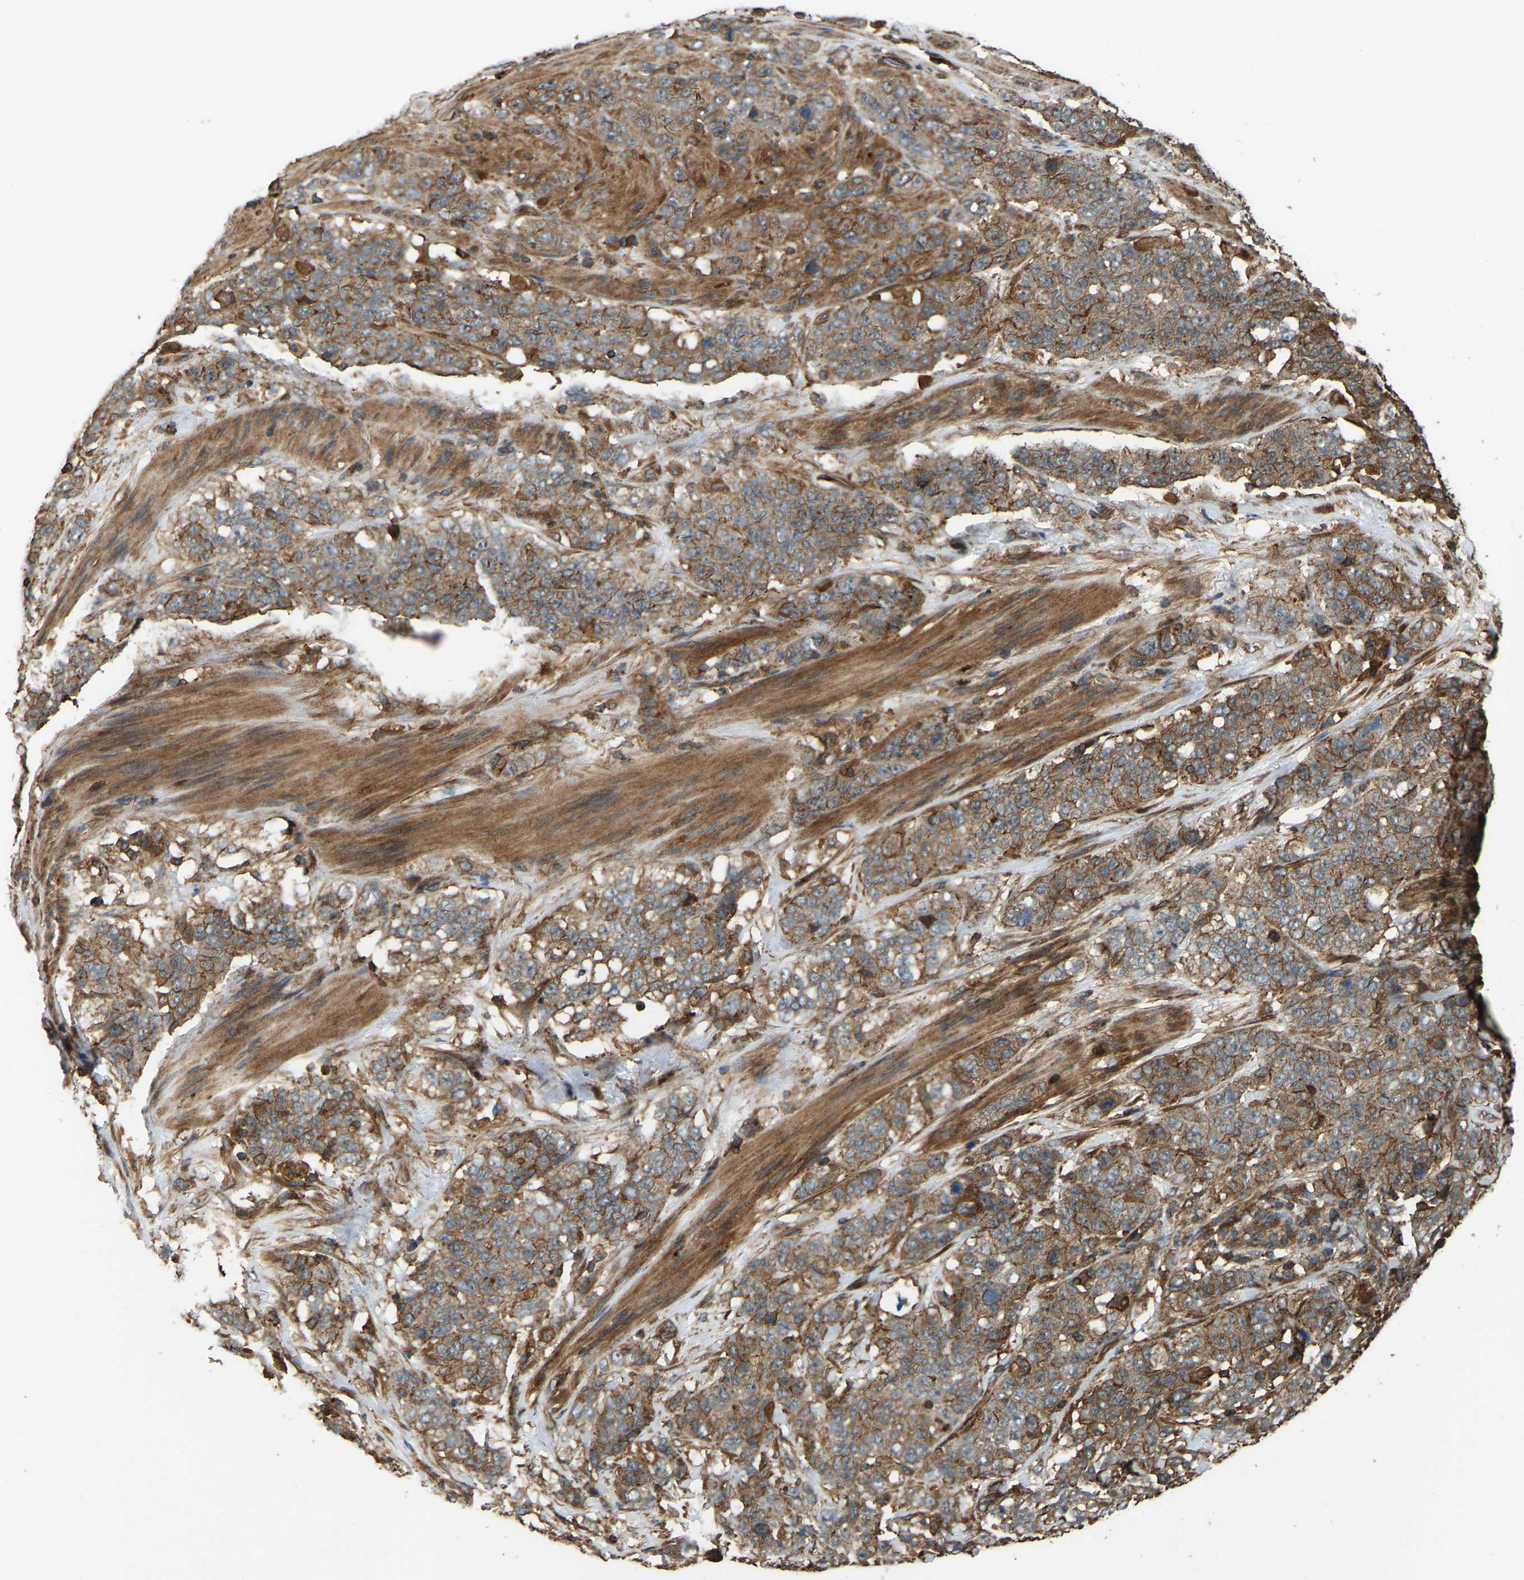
{"staining": {"intensity": "moderate", "quantity": ">75%", "location": "cytoplasmic/membranous"}, "tissue": "stomach cancer", "cell_type": "Tumor cells", "image_type": "cancer", "snomed": [{"axis": "morphology", "description": "Adenocarcinoma, NOS"}, {"axis": "topography", "description": "Stomach"}], "caption": "This micrograph reveals stomach cancer (adenocarcinoma) stained with immunohistochemistry (IHC) to label a protein in brown. The cytoplasmic/membranous of tumor cells show moderate positivity for the protein. Nuclei are counter-stained blue.", "gene": "SAMD9L", "patient": {"sex": "male", "age": 48}}